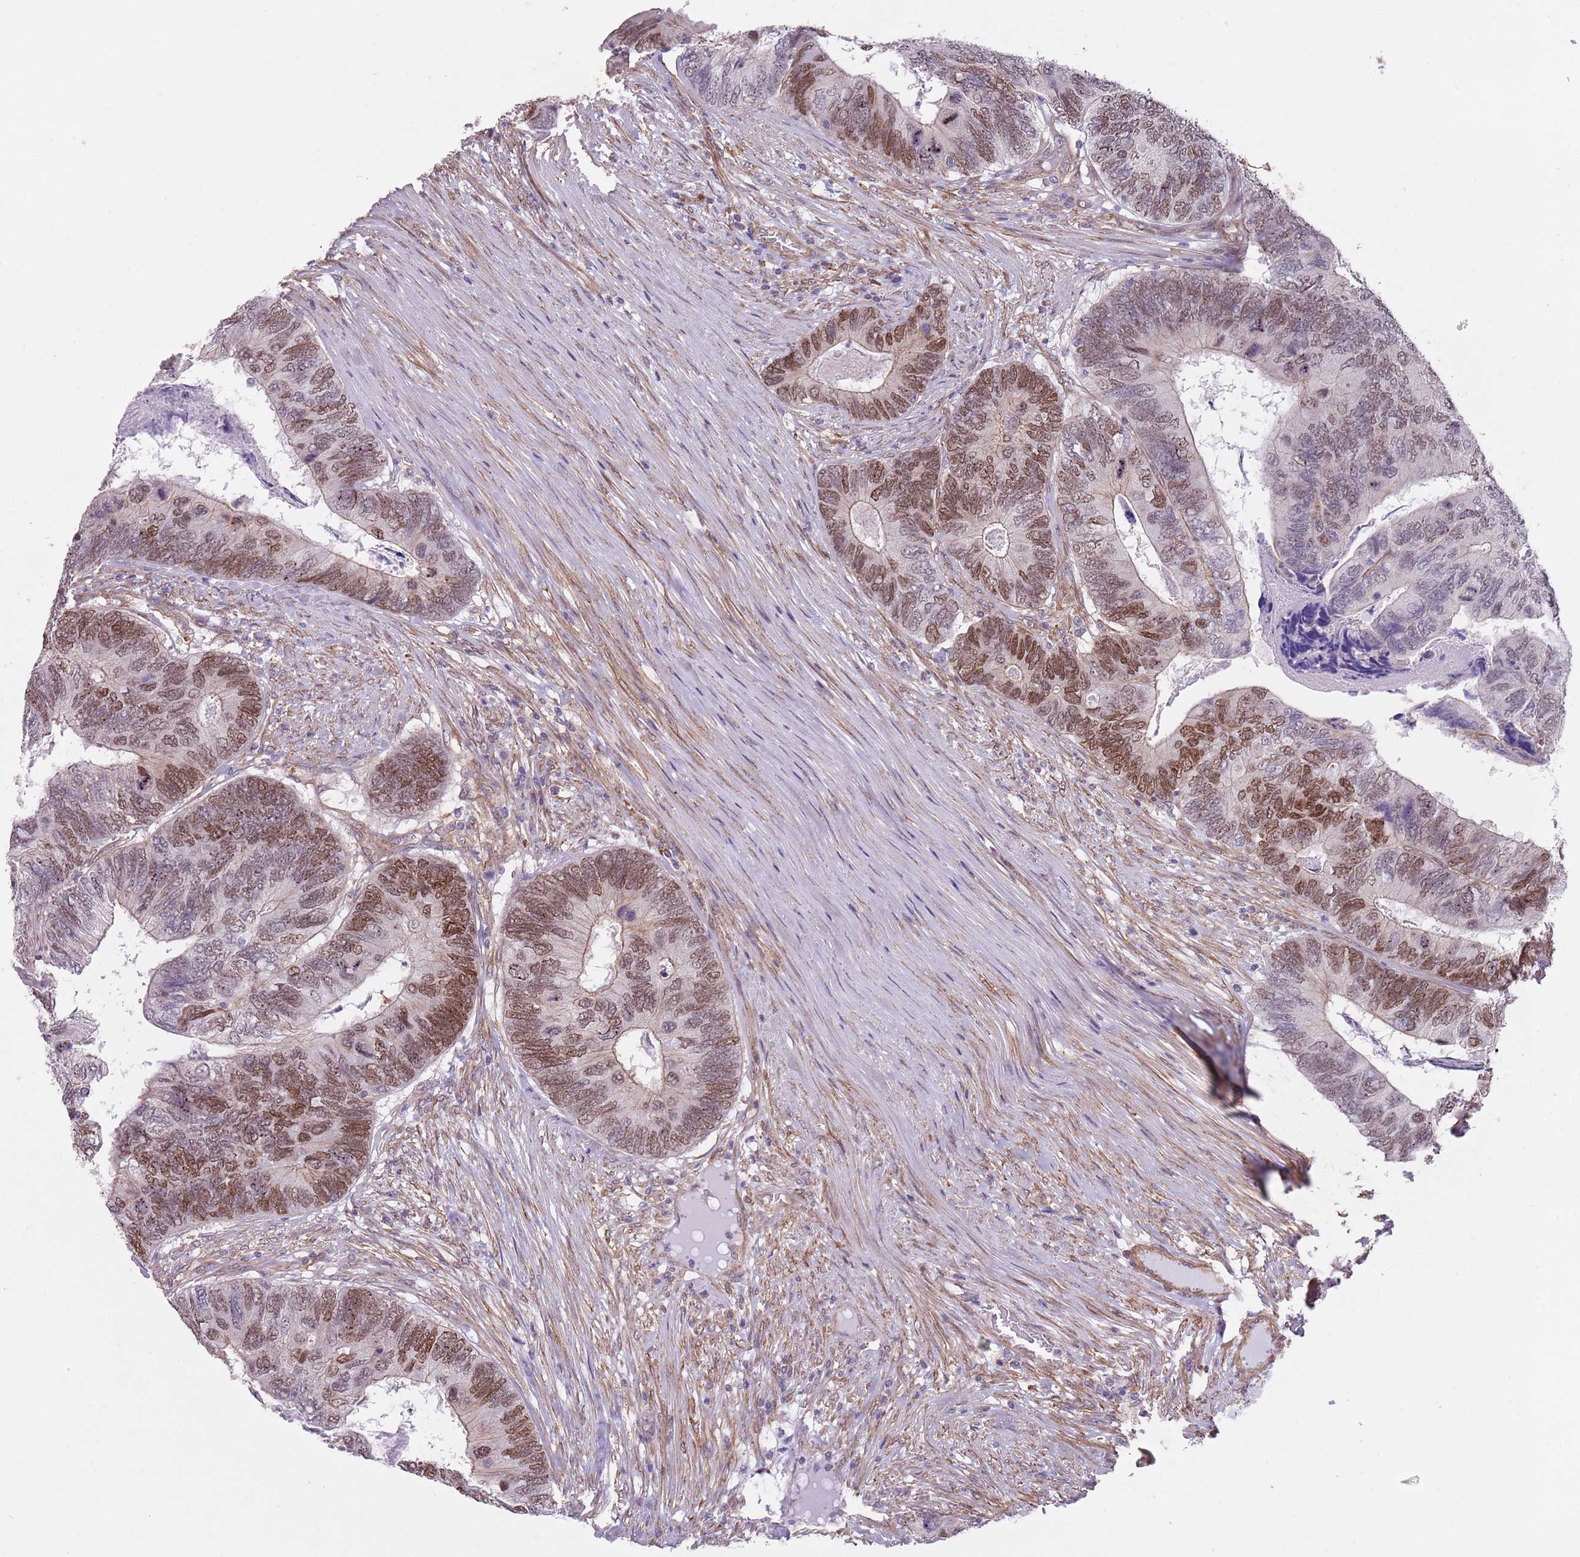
{"staining": {"intensity": "moderate", "quantity": ">75%", "location": "nuclear"}, "tissue": "colorectal cancer", "cell_type": "Tumor cells", "image_type": "cancer", "snomed": [{"axis": "morphology", "description": "Adenocarcinoma, NOS"}, {"axis": "topography", "description": "Colon"}], "caption": "Protein staining of colorectal cancer tissue demonstrates moderate nuclear expression in approximately >75% of tumor cells.", "gene": "CREBZF", "patient": {"sex": "female", "age": 67}}